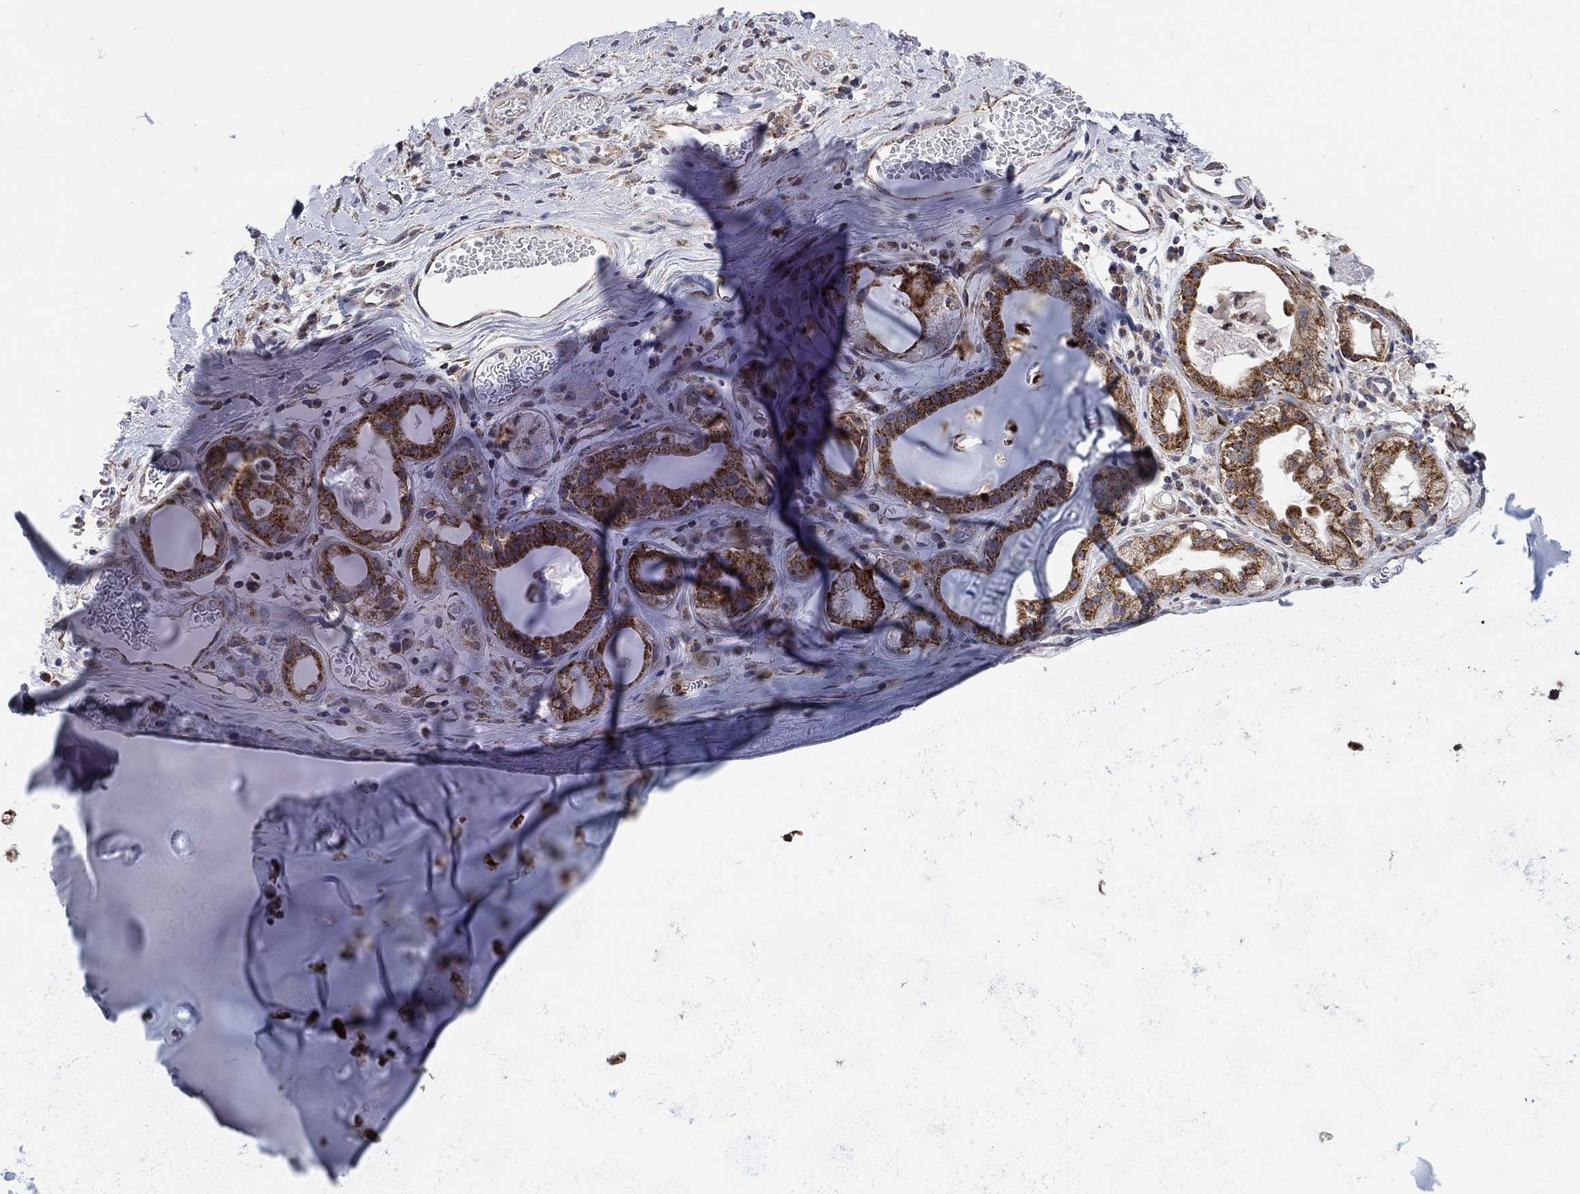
{"staining": {"intensity": "negative", "quantity": "none", "location": "none"}, "tissue": "soft tissue", "cell_type": "Fibroblasts", "image_type": "normal", "snomed": [{"axis": "morphology", "description": "Normal tissue, NOS"}, {"axis": "topography", "description": "Cartilage tissue"}], "caption": "Histopathology image shows no protein positivity in fibroblasts of benign soft tissue.", "gene": "NME7", "patient": {"sex": "male", "age": 81}}